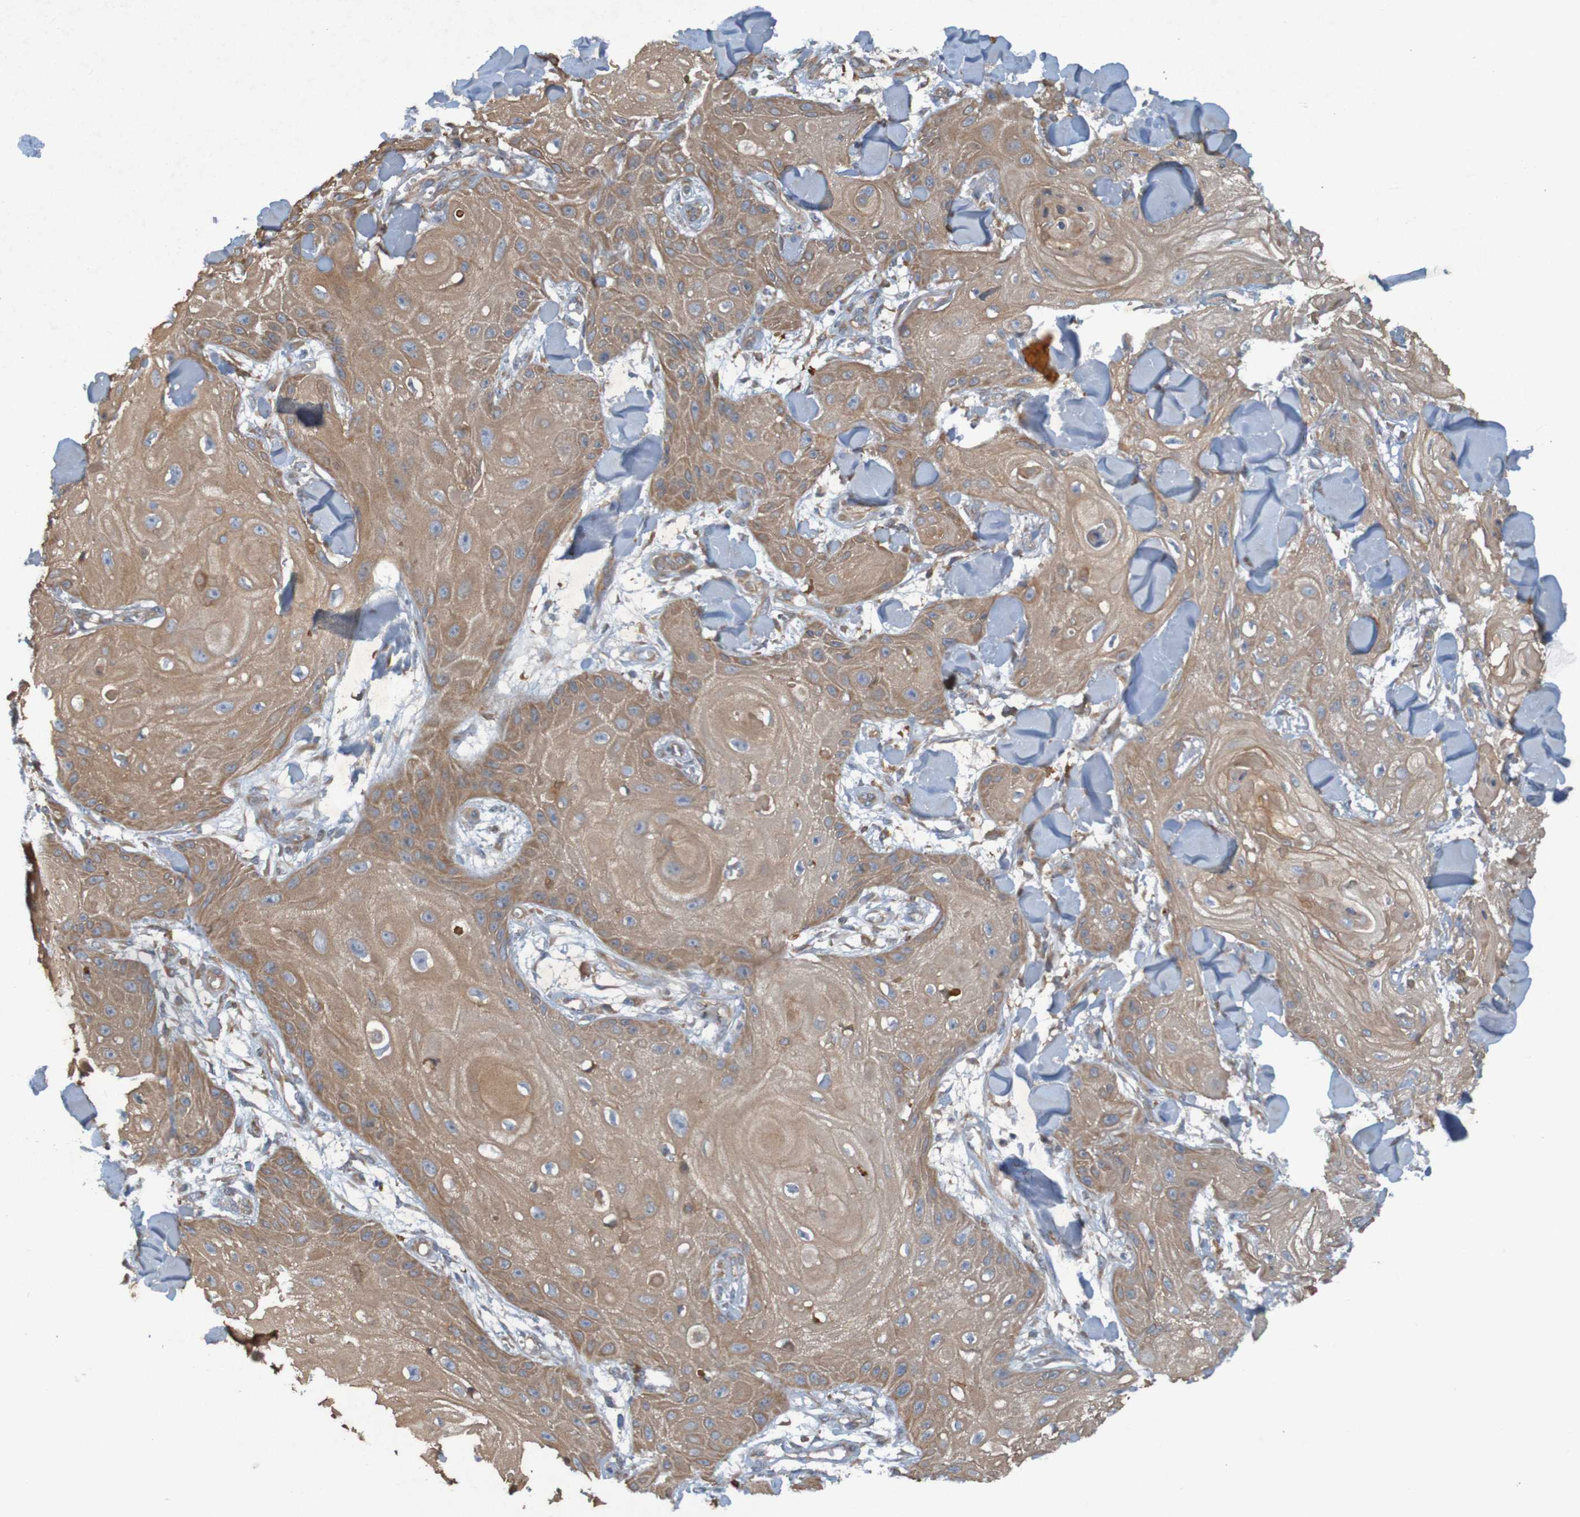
{"staining": {"intensity": "moderate", "quantity": ">75%", "location": "cytoplasmic/membranous"}, "tissue": "skin cancer", "cell_type": "Tumor cells", "image_type": "cancer", "snomed": [{"axis": "morphology", "description": "Squamous cell carcinoma, NOS"}, {"axis": "topography", "description": "Skin"}], "caption": "An immunohistochemistry image of neoplastic tissue is shown. Protein staining in brown highlights moderate cytoplasmic/membranous positivity in skin cancer (squamous cell carcinoma) within tumor cells. (Brightfield microscopy of DAB IHC at high magnification).", "gene": "DNAJC4", "patient": {"sex": "male", "age": 74}}